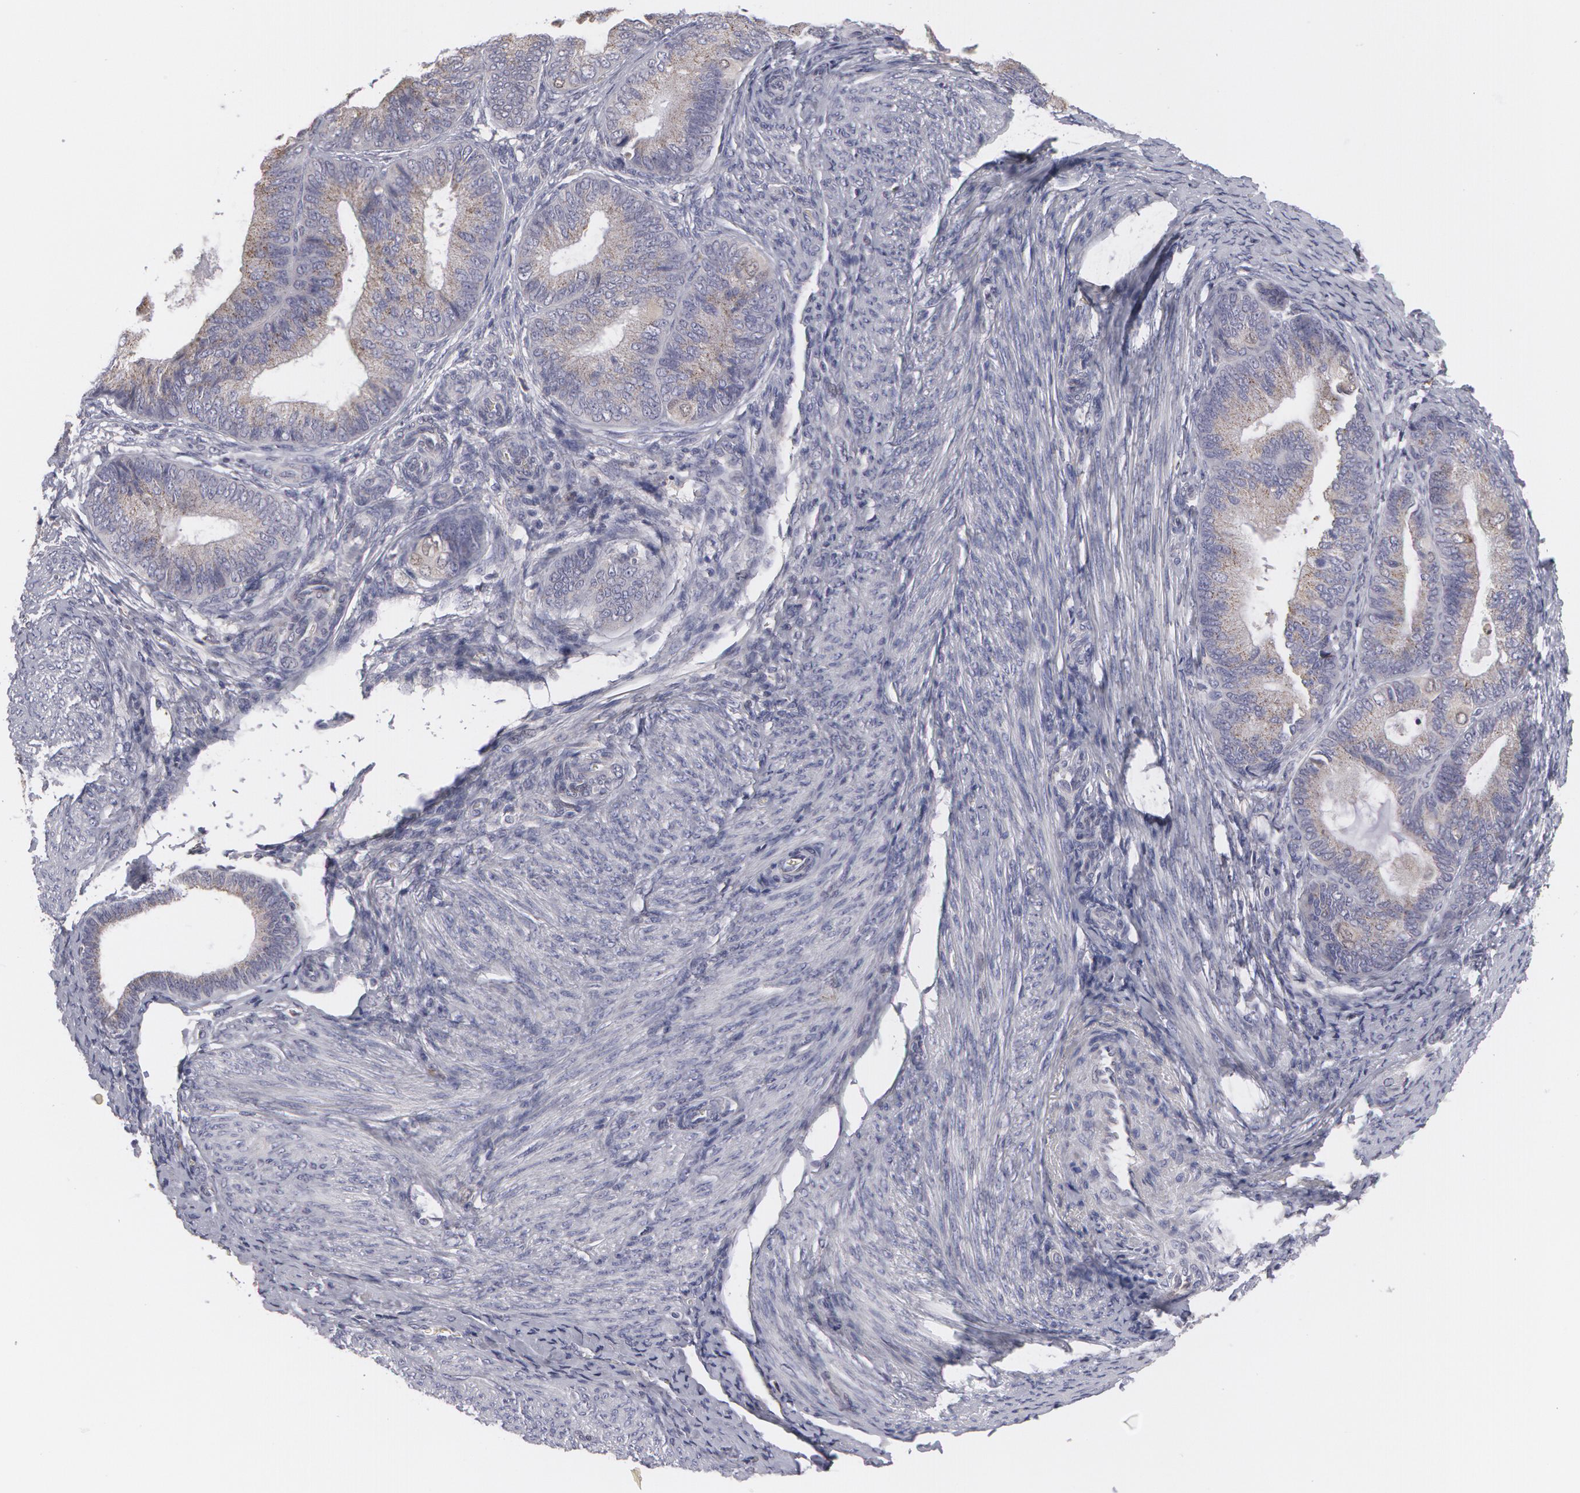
{"staining": {"intensity": "weak", "quantity": ">75%", "location": "cytoplasmic/membranous"}, "tissue": "endometrial cancer", "cell_type": "Tumor cells", "image_type": "cancer", "snomed": [{"axis": "morphology", "description": "Adenocarcinoma, NOS"}, {"axis": "topography", "description": "Endometrium"}], "caption": "A photomicrograph showing weak cytoplasmic/membranous positivity in about >75% of tumor cells in endometrial adenocarcinoma, as visualized by brown immunohistochemical staining.", "gene": "CAT", "patient": {"sex": "female", "age": 63}}